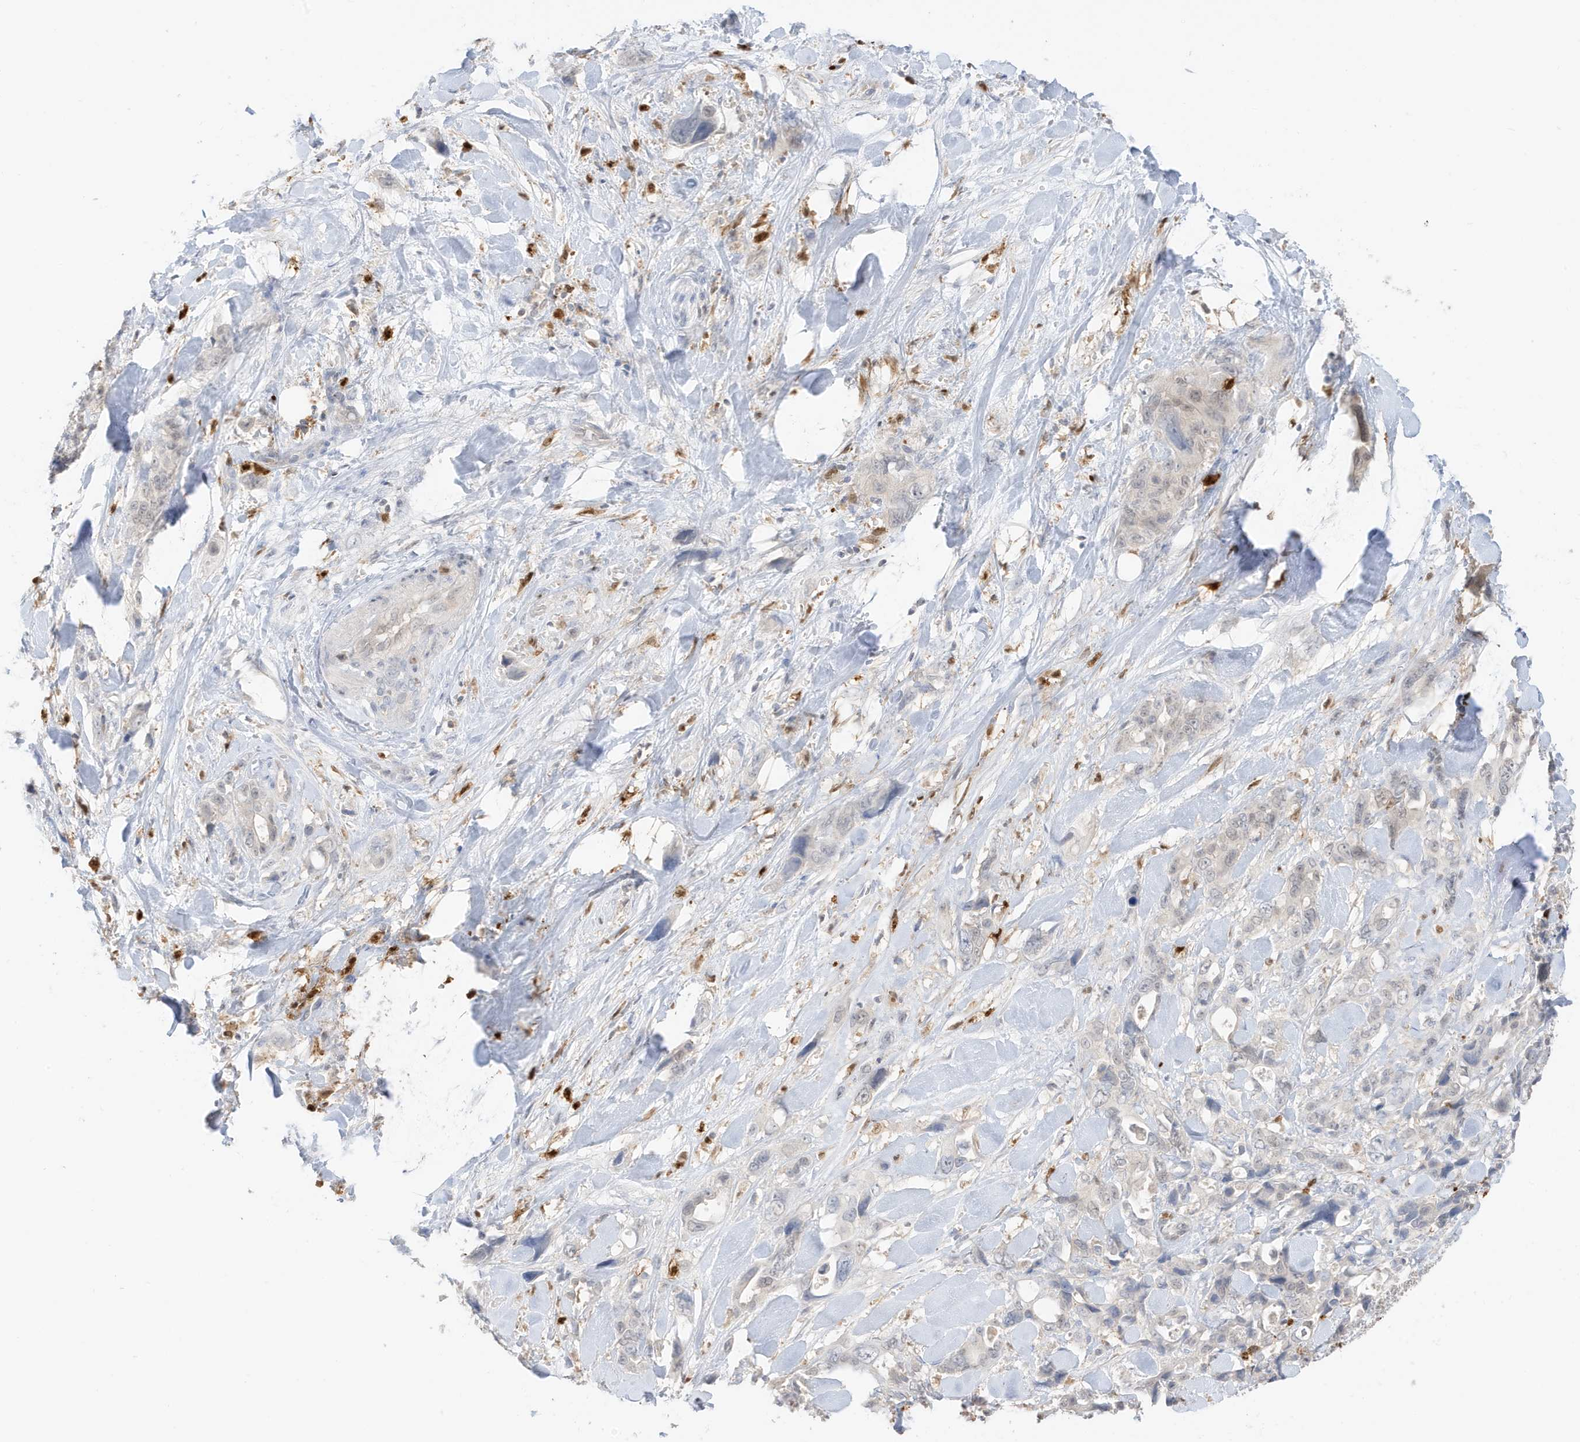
{"staining": {"intensity": "weak", "quantity": "<25%", "location": "nuclear"}, "tissue": "pancreatic cancer", "cell_type": "Tumor cells", "image_type": "cancer", "snomed": [{"axis": "morphology", "description": "Adenocarcinoma, NOS"}, {"axis": "topography", "description": "Pancreas"}], "caption": "Immunohistochemistry (IHC) of pancreatic adenocarcinoma demonstrates no positivity in tumor cells. (DAB immunohistochemistry visualized using brightfield microscopy, high magnification).", "gene": "GCA", "patient": {"sex": "male", "age": 46}}